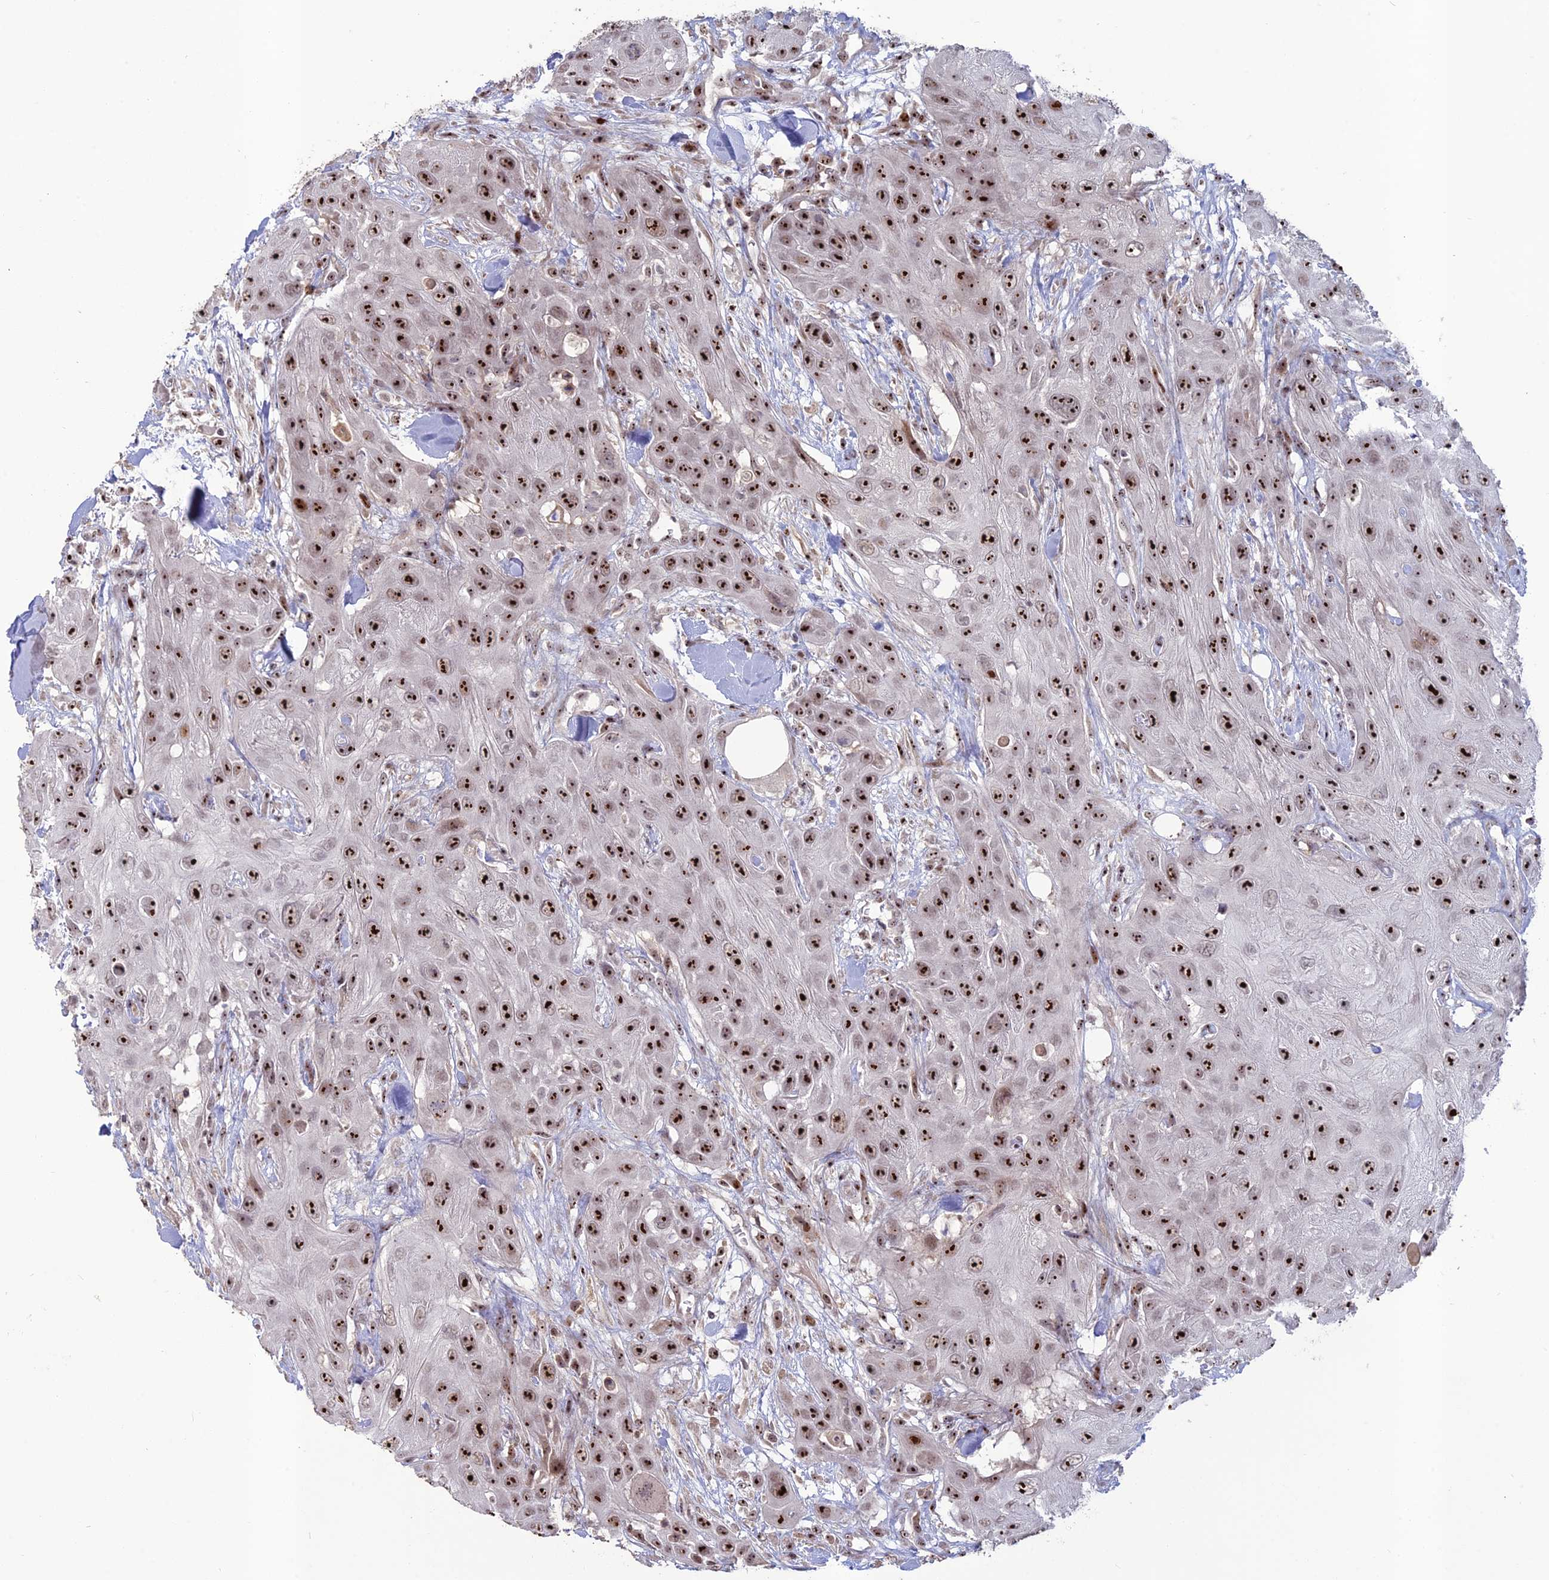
{"staining": {"intensity": "strong", "quantity": ">75%", "location": "nuclear"}, "tissue": "head and neck cancer", "cell_type": "Tumor cells", "image_type": "cancer", "snomed": [{"axis": "morphology", "description": "Squamous cell carcinoma, NOS"}, {"axis": "topography", "description": "Head-Neck"}], "caption": "Head and neck cancer (squamous cell carcinoma) stained for a protein (brown) demonstrates strong nuclear positive staining in about >75% of tumor cells.", "gene": "FAM131A", "patient": {"sex": "male", "age": 81}}